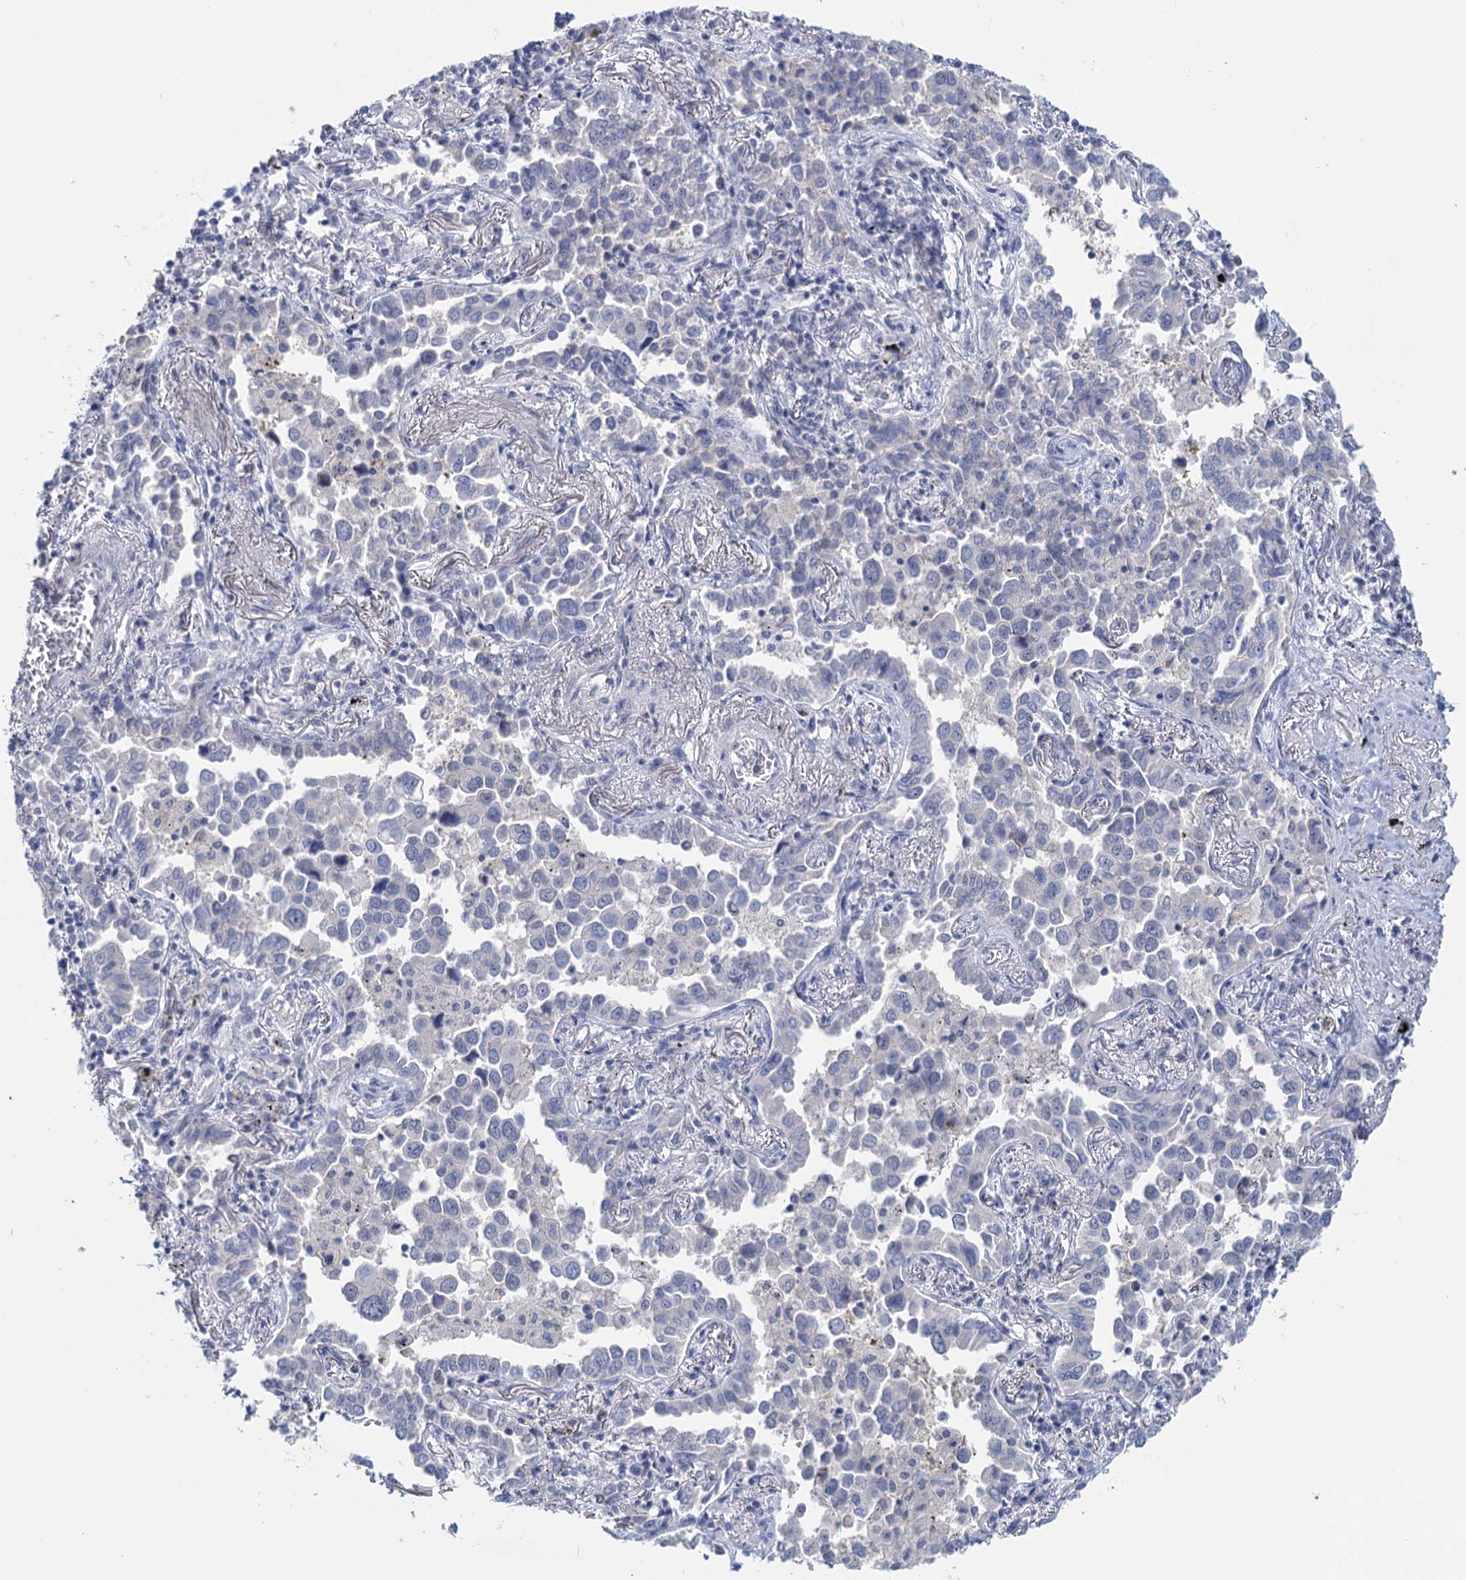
{"staining": {"intensity": "negative", "quantity": "none", "location": "none"}, "tissue": "lung cancer", "cell_type": "Tumor cells", "image_type": "cancer", "snomed": [{"axis": "morphology", "description": "Adenocarcinoma, NOS"}, {"axis": "topography", "description": "Lung"}], "caption": "IHC histopathology image of neoplastic tissue: adenocarcinoma (lung) stained with DAB (3,3'-diaminobenzidine) shows no significant protein staining in tumor cells. Brightfield microscopy of IHC stained with DAB (3,3'-diaminobenzidine) (brown) and hematoxylin (blue), captured at high magnification.", "gene": "SFN", "patient": {"sex": "male", "age": 67}}